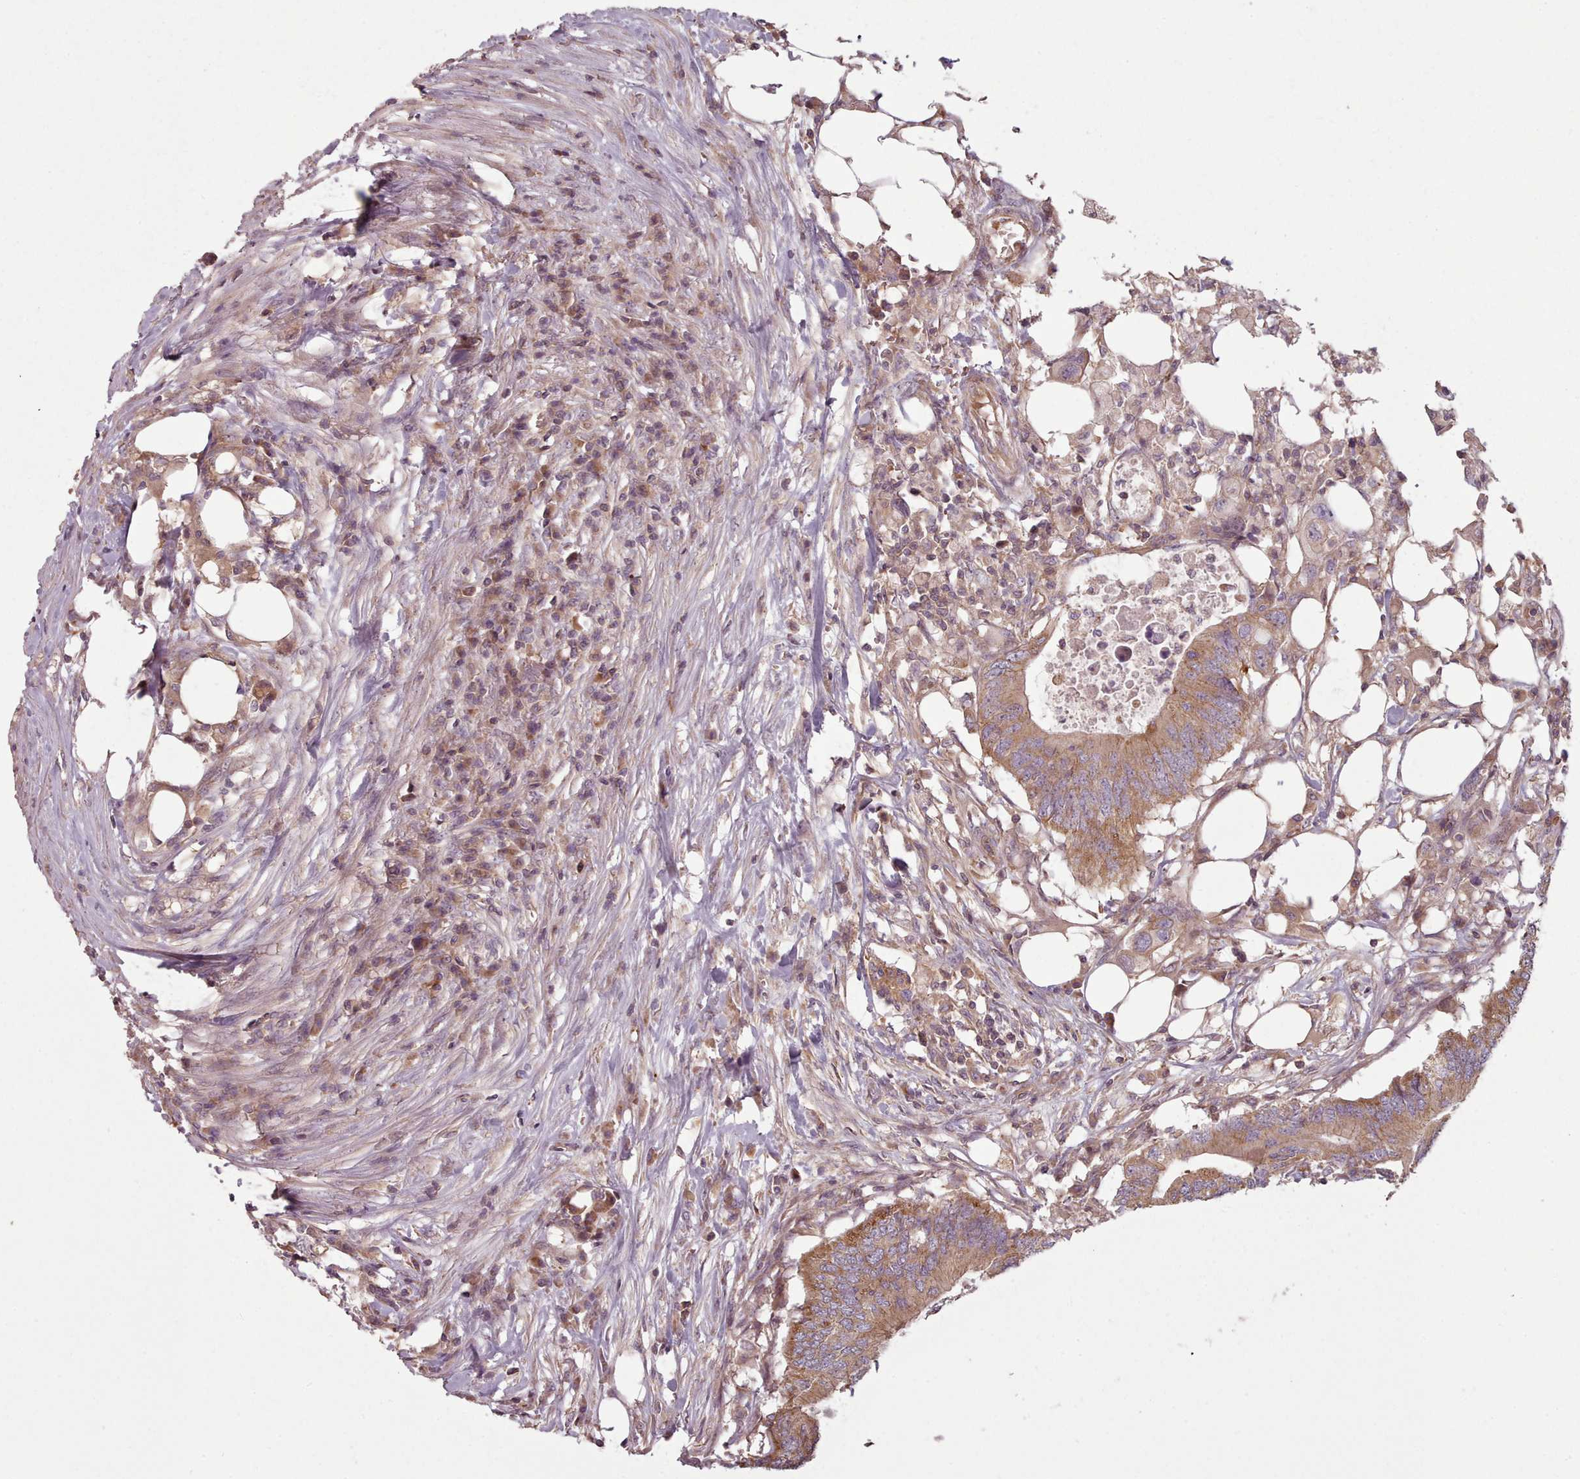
{"staining": {"intensity": "moderate", "quantity": ">75%", "location": "cytoplasmic/membranous"}, "tissue": "colorectal cancer", "cell_type": "Tumor cells", "image_type": "cancer", "snomed": [{"axis": "morphology", "description": "Adenocarcinoma, NOS"}, {"axis": "topography", "description": "Colon"}], "caption": "Tumor cells show medium levels of moderate cytoplasmic/membranous staining in about >75% of cells in colorectal cancer. Nuclei are stained in blue.", "gene": "NT5DC2", "patient": {"sex": "male", "age": 71}}